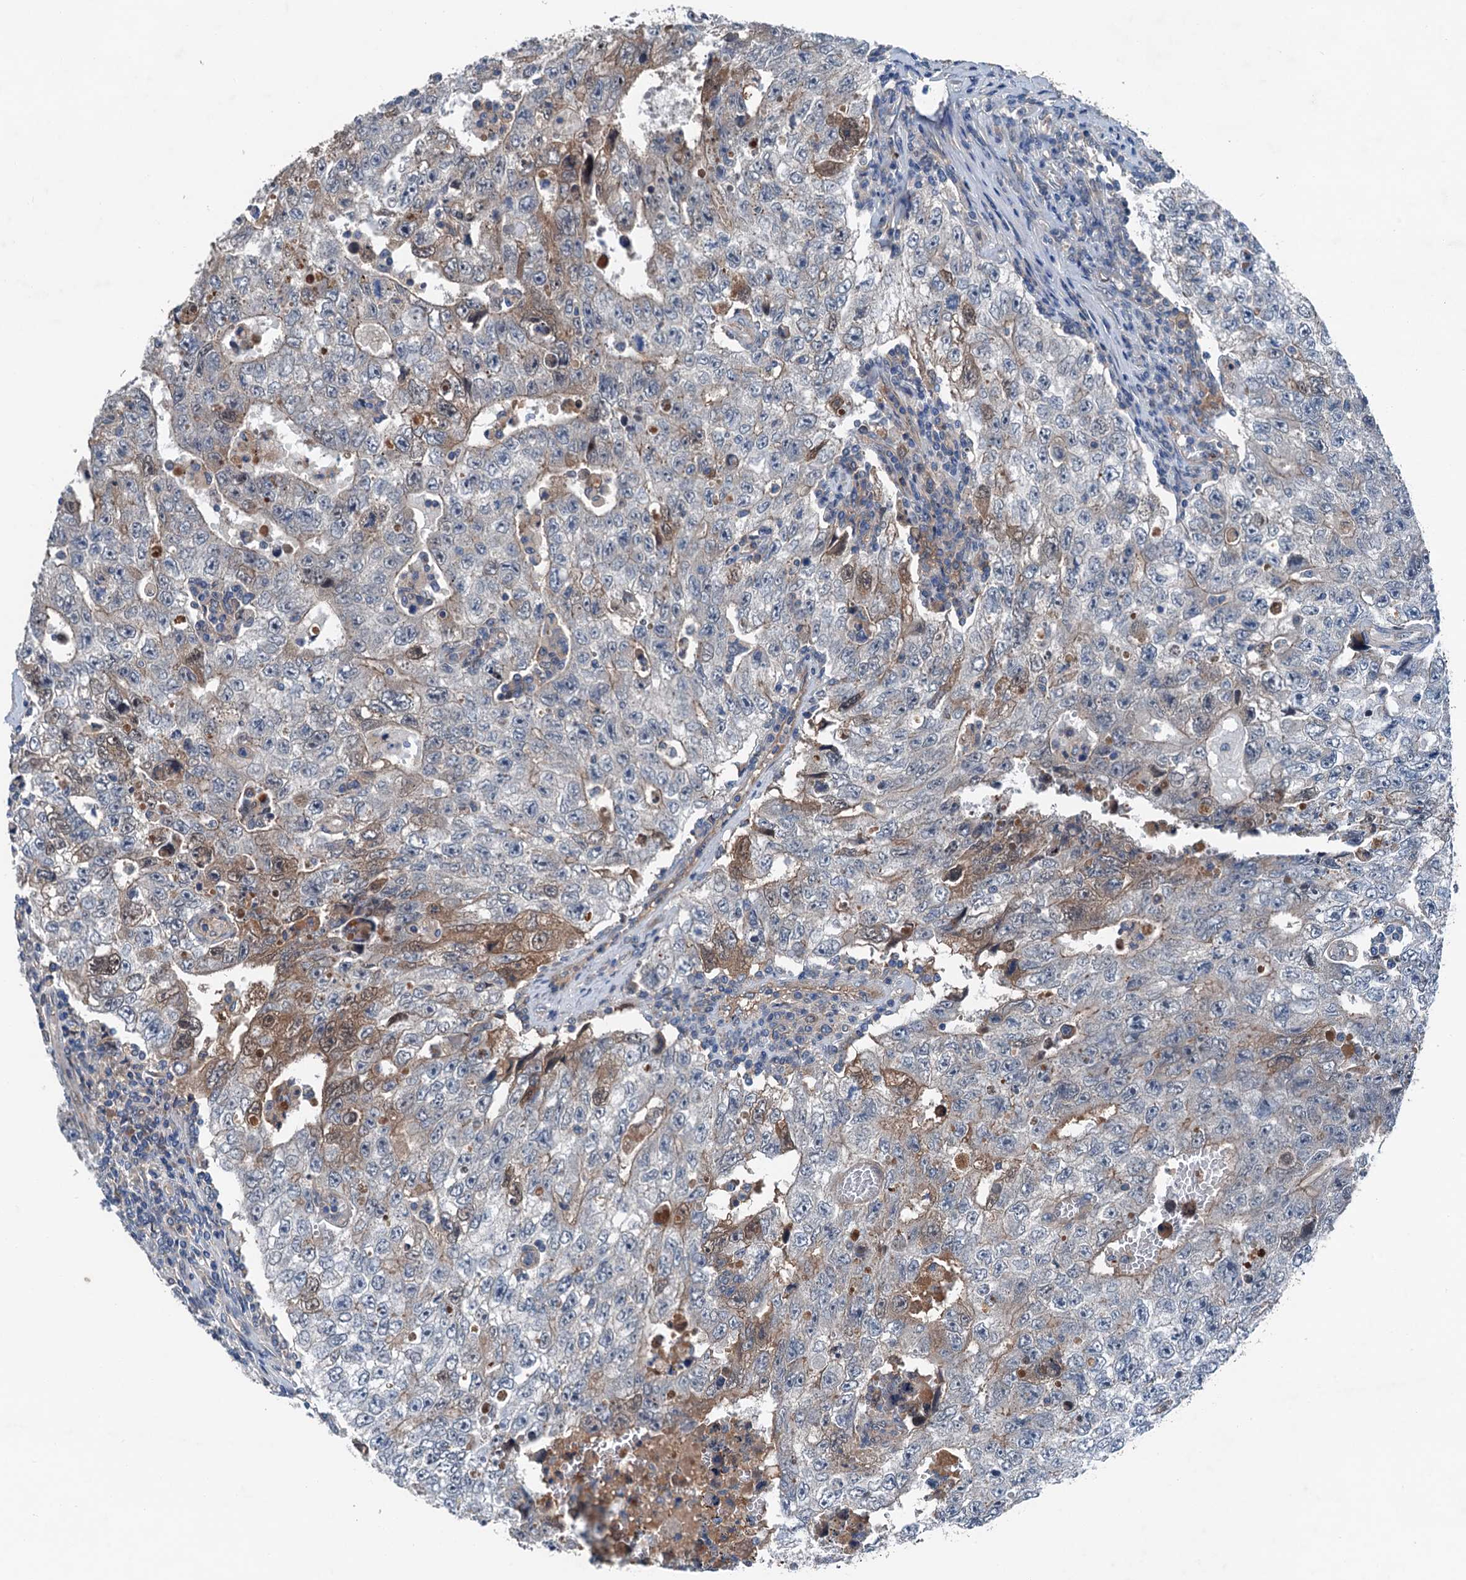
{"staining": {"intensity": "moderate", "quantity": "<25%", "location": "cytoplasmic/membranous"}, "tissue": "testis cancer", "cell_type": "Tumor cells", "image_type": "cancer", "snomed": [{"axis": "morphology", "description": "Carcinoma, Embryonal, NOS"}, {"axis": "topography", "description": "Testis"}], "caption": "Immunohistochemical staining of human testis cancer exhibits low levels of moderate cytoplasmic/membranous positivity in approximately <25% of tumor cells.", "gene": "SLC2A10", "patient": {"sex": "male", "age": 17}}